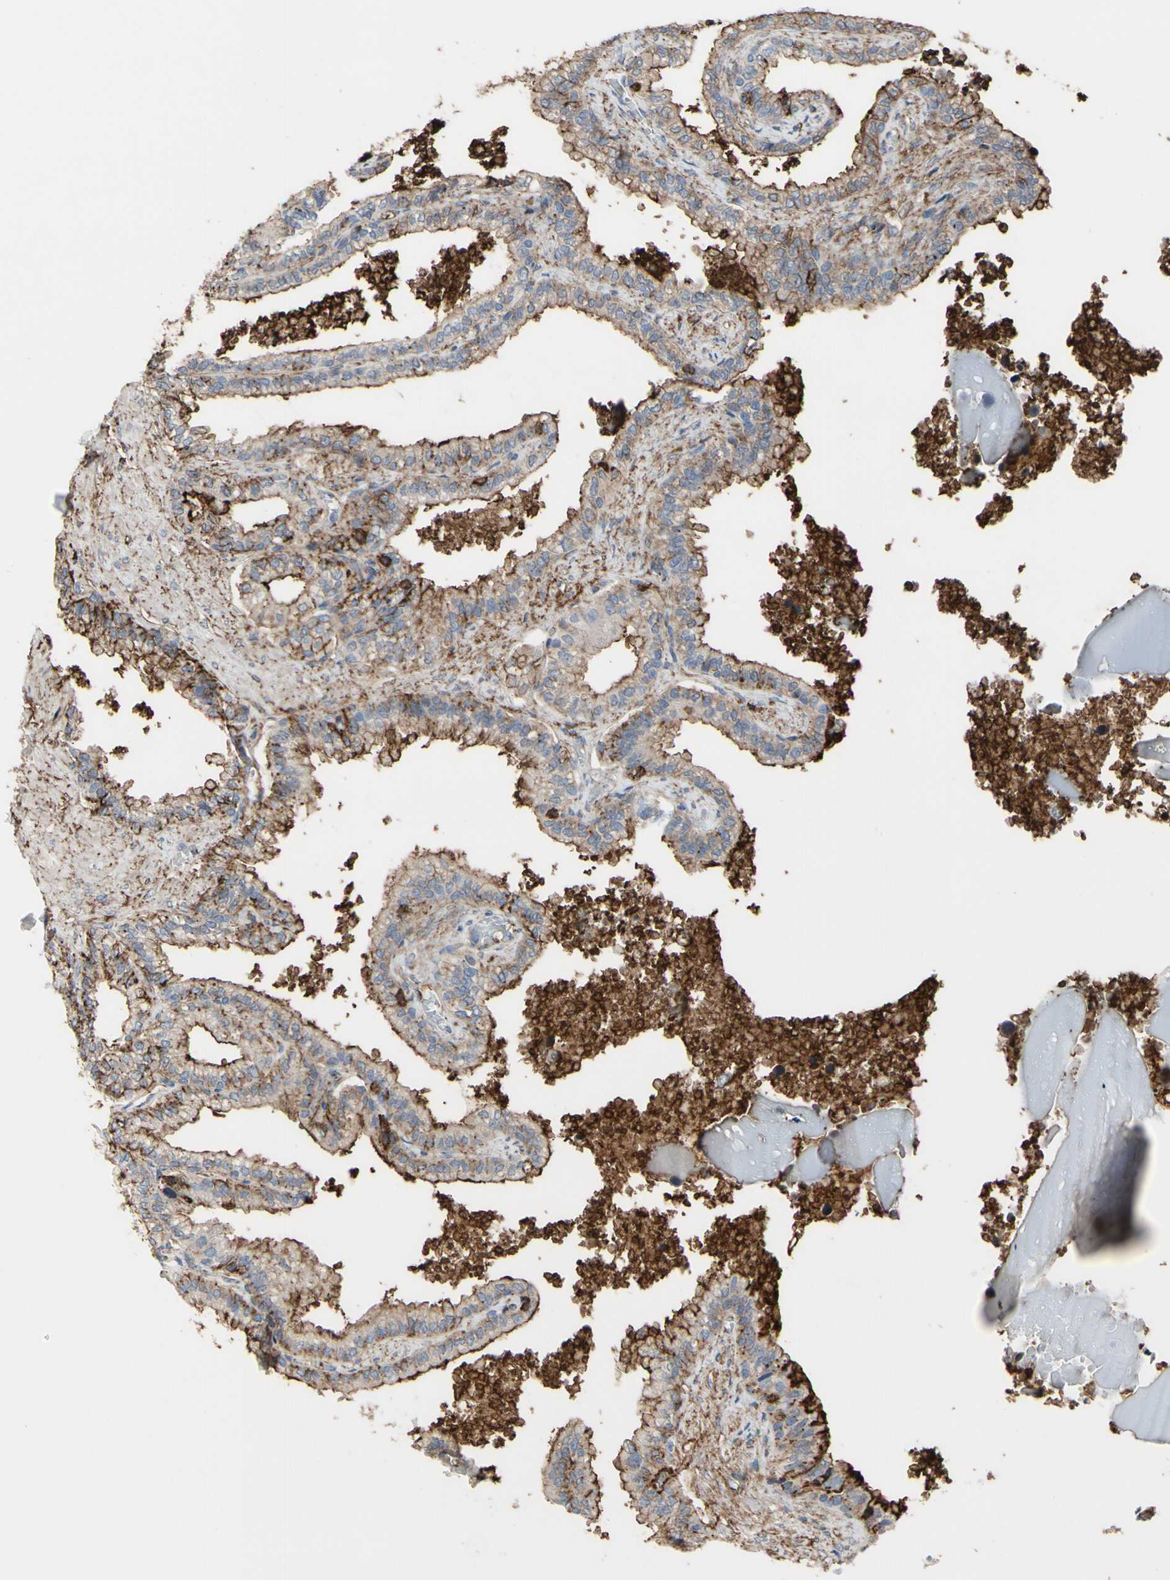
{"staining": {"intensity": "strong", "quantity": "25%-75%", "location": "cytoplasmic/membranous"}, "tissue": "seminal vesicle", "cell_type": "Glandular cells", "image_type": "normal", "snomed": [{"axis": "morphology", "description": "Normal tissue, NOS"}, {"axis": "topography", "description": "Seminal veicle"}], "caption": "Glandular cells reveal strong cytoplasmic/membranous expression in approximately 25%-75% of cells in benign seminal vesicle. Using DAB (brown) and hematoxylin (blue) stains, captured at high magnification using brightfield microscopy.", "gene": "ANXA6", "patient": {"sex": "male", "age": 46}}